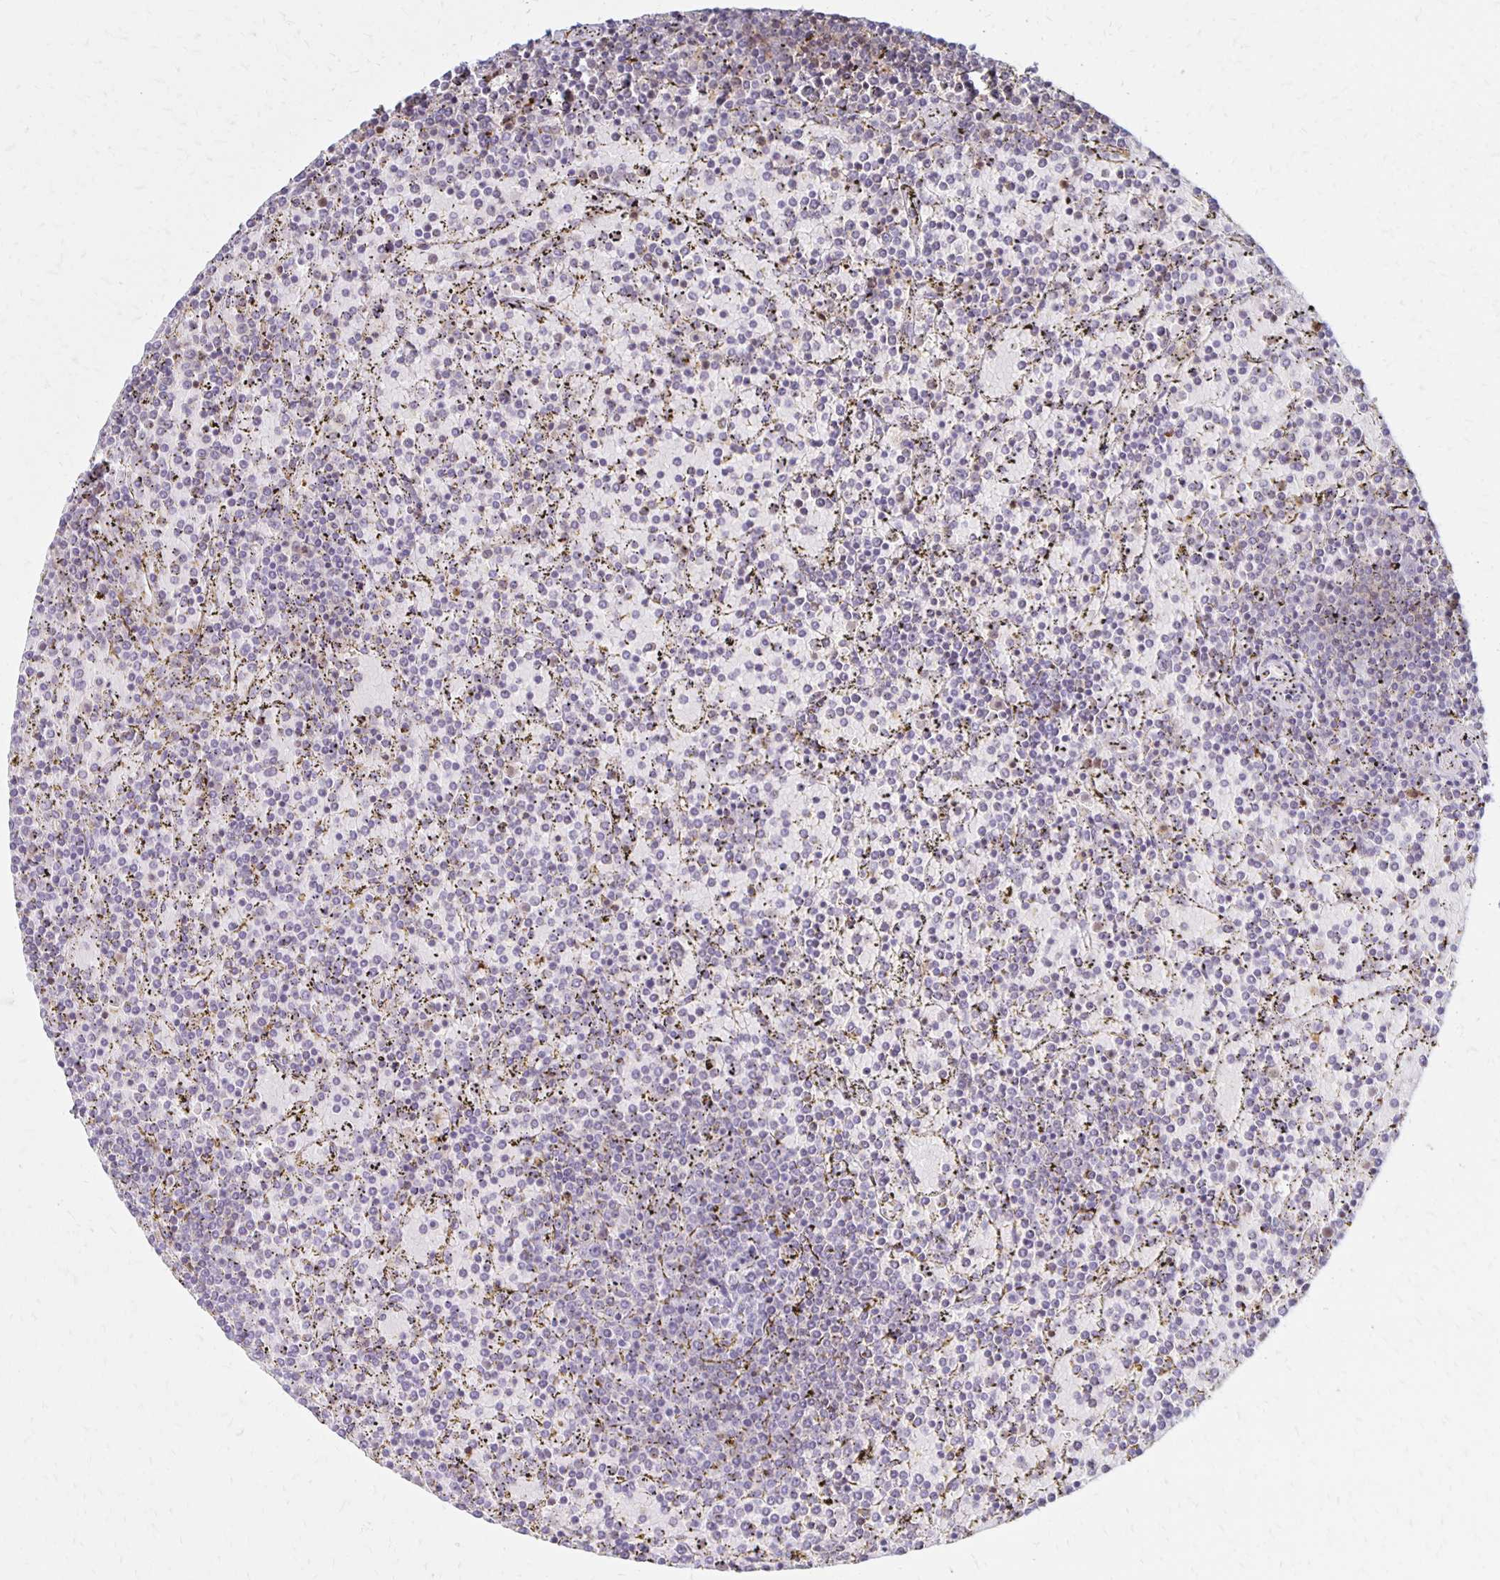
{"staining": {"intensity": "negative", "quantity": "none", "location": "none"}, "tissue": "lymphoma", "cell_type": "Tumor cells", "image_type": "cancer", "snomed": [{"axis": "morphology", "description": "Malignant lymphoma, non-Hodgkin's type, Low grade"}, {"axis": "topography", "description": "Spleen"}], "caption": "Tumor cells show no significant protein positivity in lymphoma.", "gene": "CCL21", "patient": {"sex": "female", "age": 77}}